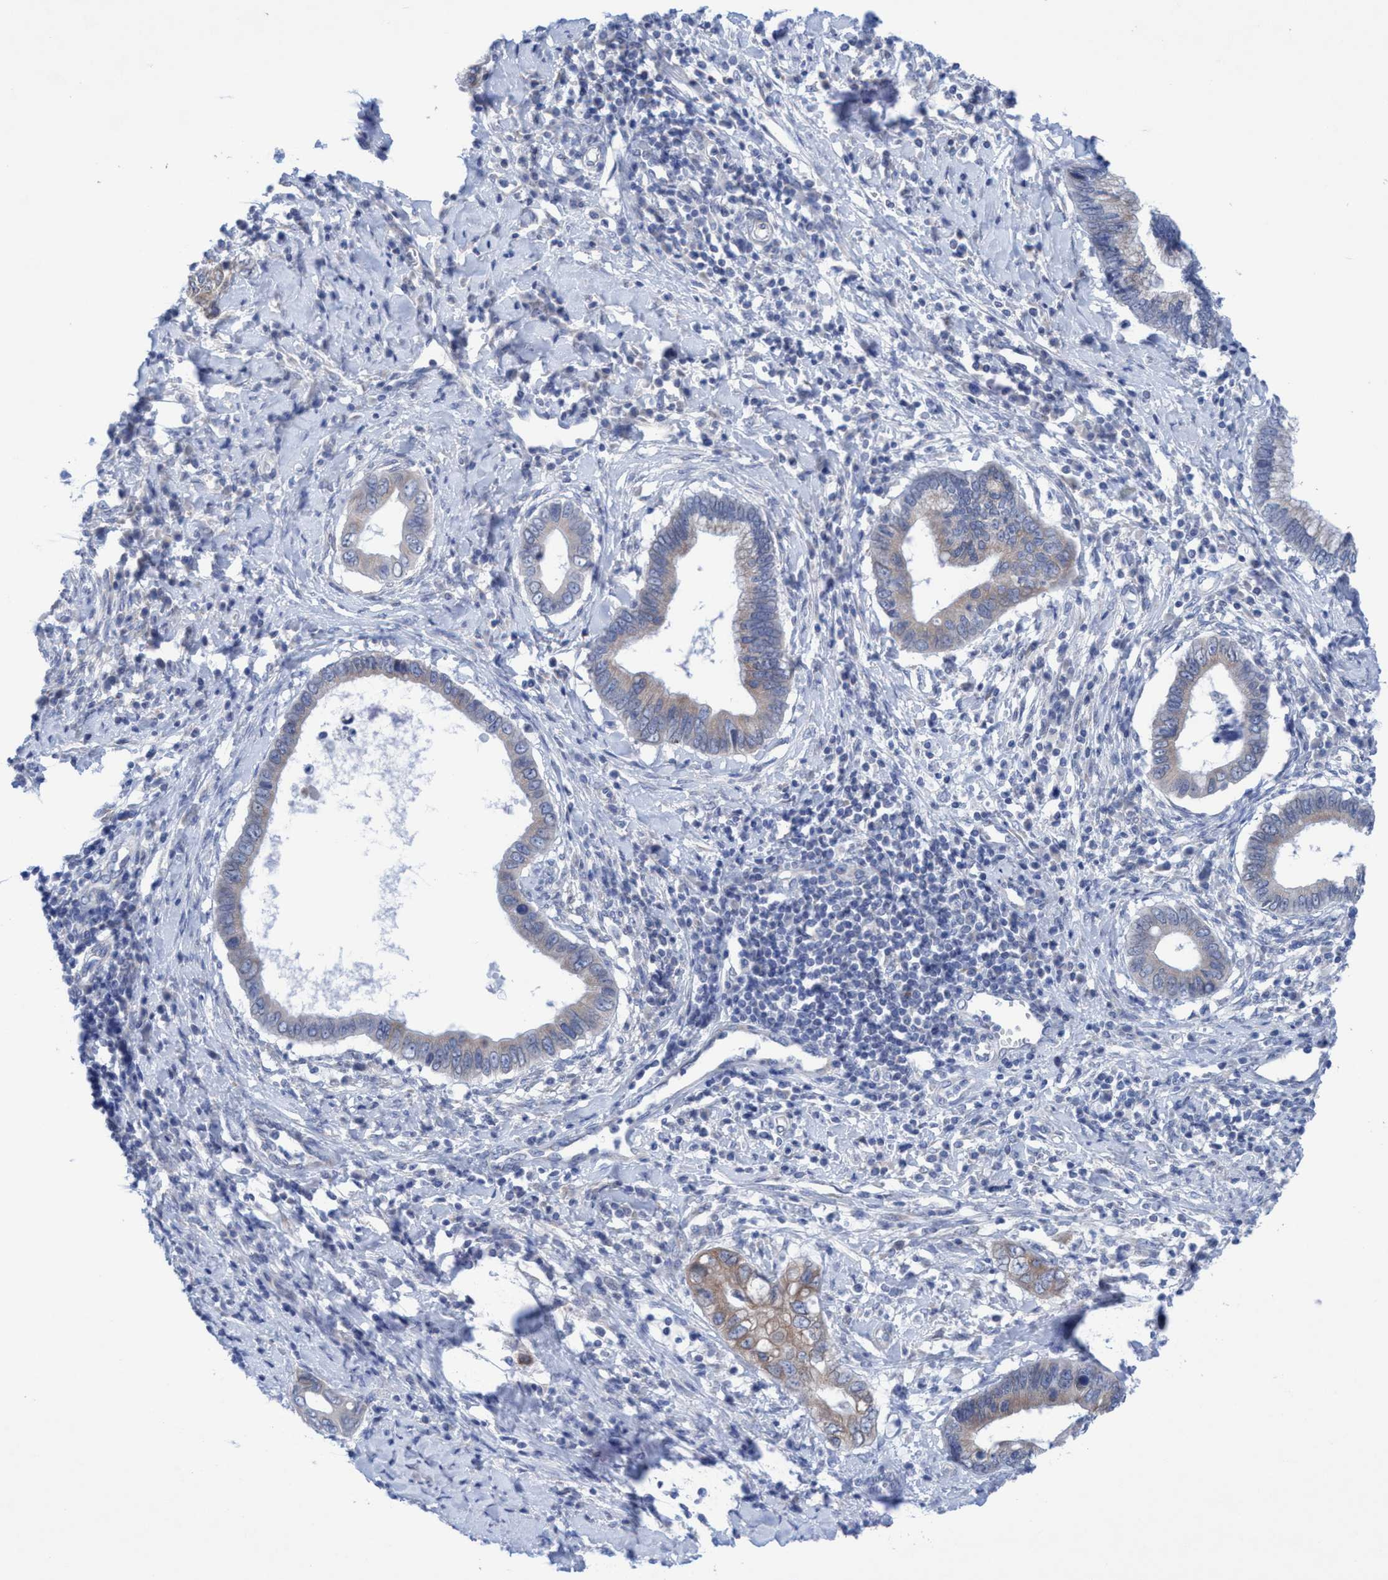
{"staining": {"intensity": "moderate", "quantity": "25%-75%", "location": "cytoplasmic/membranous"}, "tissue": "cervical cancer", "cell_type": "Tumor cells", "image_type": "cancer", "snomed": [{"axis": "morphology", "description": "Adenocarcinoma, NOS"}, {"axis": "topography", "description": "Cervix"}], "caption": "Immunohistochemical staining of human cervical adenocarcinoma displays moderate cytoplasmic/membranous protein expression in approximately 25%-75% of tumor cells. (brown staining indicates protein expression, while blue staining denotes nuclei).", "gene": "RSAD1", "patient": {"sex": "female", "age": 44}}